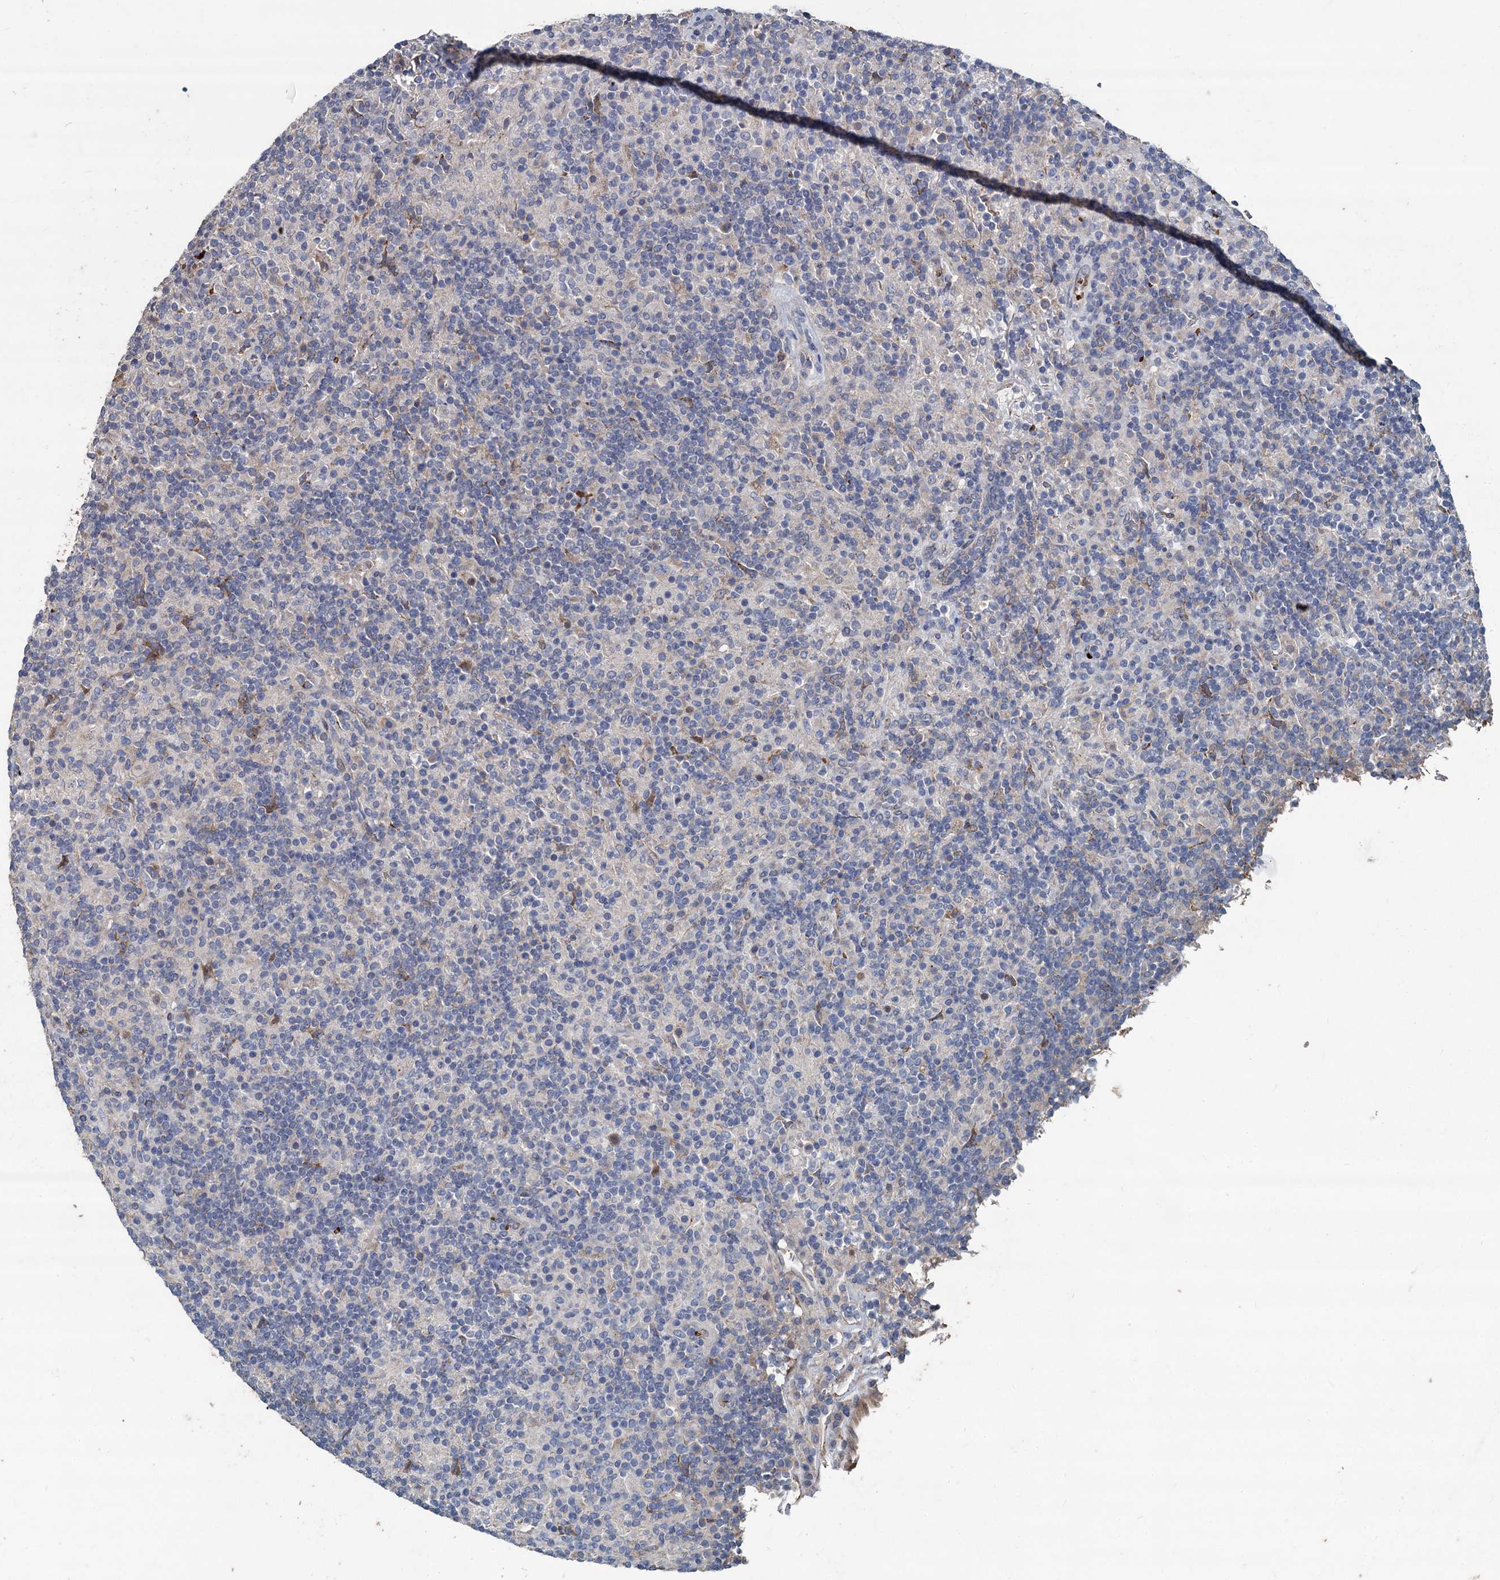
{"staining": {"intensity": "negative", "quantity": "none", "location": "none"}, "tissue": "lymphoma", "cell_type": "Tumor cells", "image_type": "cancer", "snomed": [{"axis": "morphology", "description": "Hodgkin's disease, NOS"}, {"axis": "topography", "description": "Lymph node"}], "caption": "This is a photomicrograph of immunohistochemistry (IHC) staining of Hodgkin's disease, which shows no staining in tumor cells.", "gene": "TCTN2", "patient": {"sex": "male", "age": 70}}